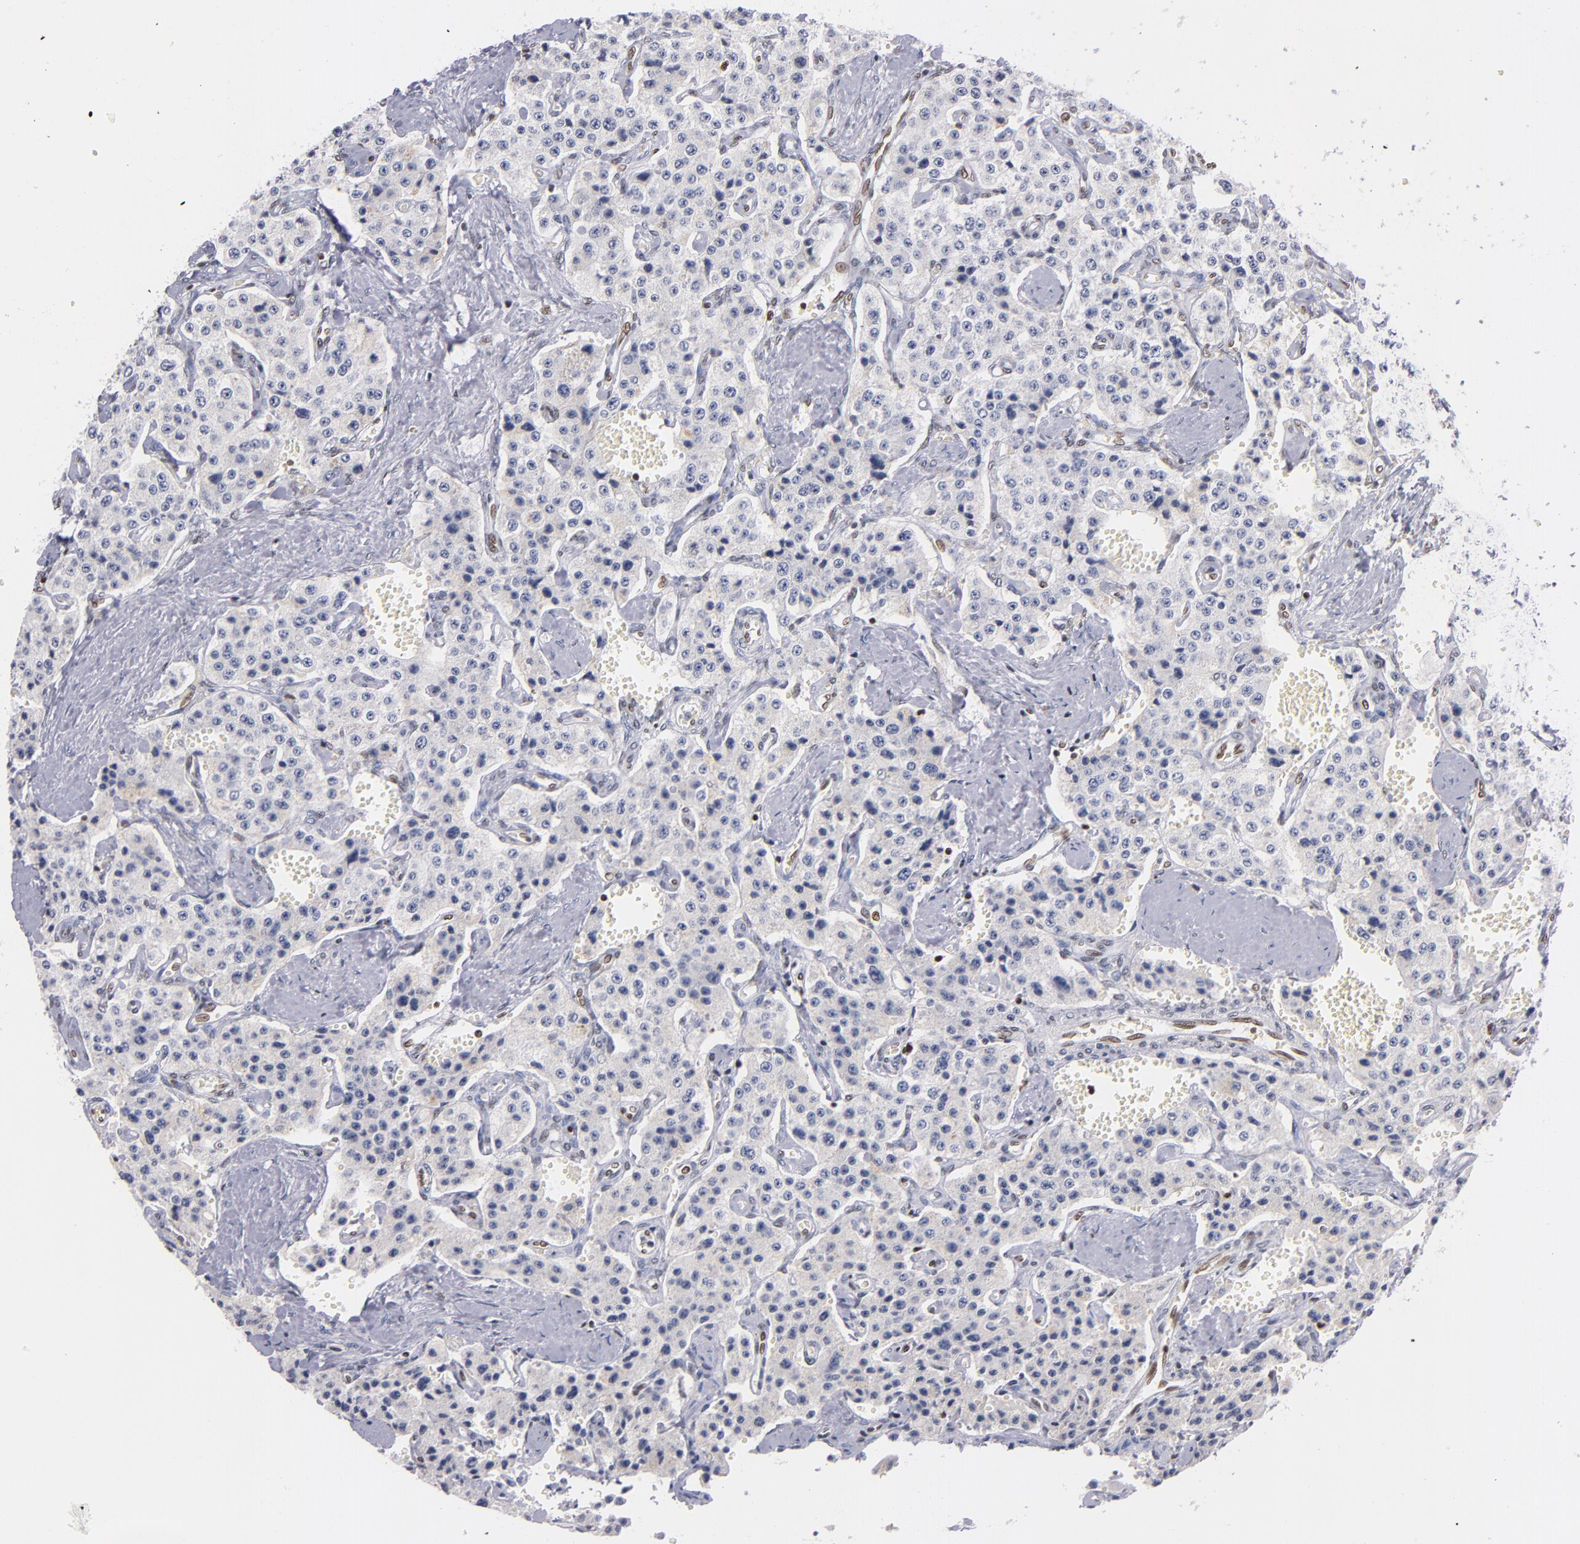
{"staining": {"intensity": "negative", "quantity": "none", "location": "none"}, "tissue": "carcinoid", "cell_type": "Tumor cells", "image_type": "cancer", "snomed": [{"axis": "morphology", "description": "Carcinoid, malignant, NOS"}, {"axis": "topography", "description": "Small intestine"}], "caption": "IHC of human carcinoid shows no staining in tumor cells. (DAB IHC with hematoxylin counter stain).", "gene": "IFI16", "patient": {"sex": "male", "age": 52}}